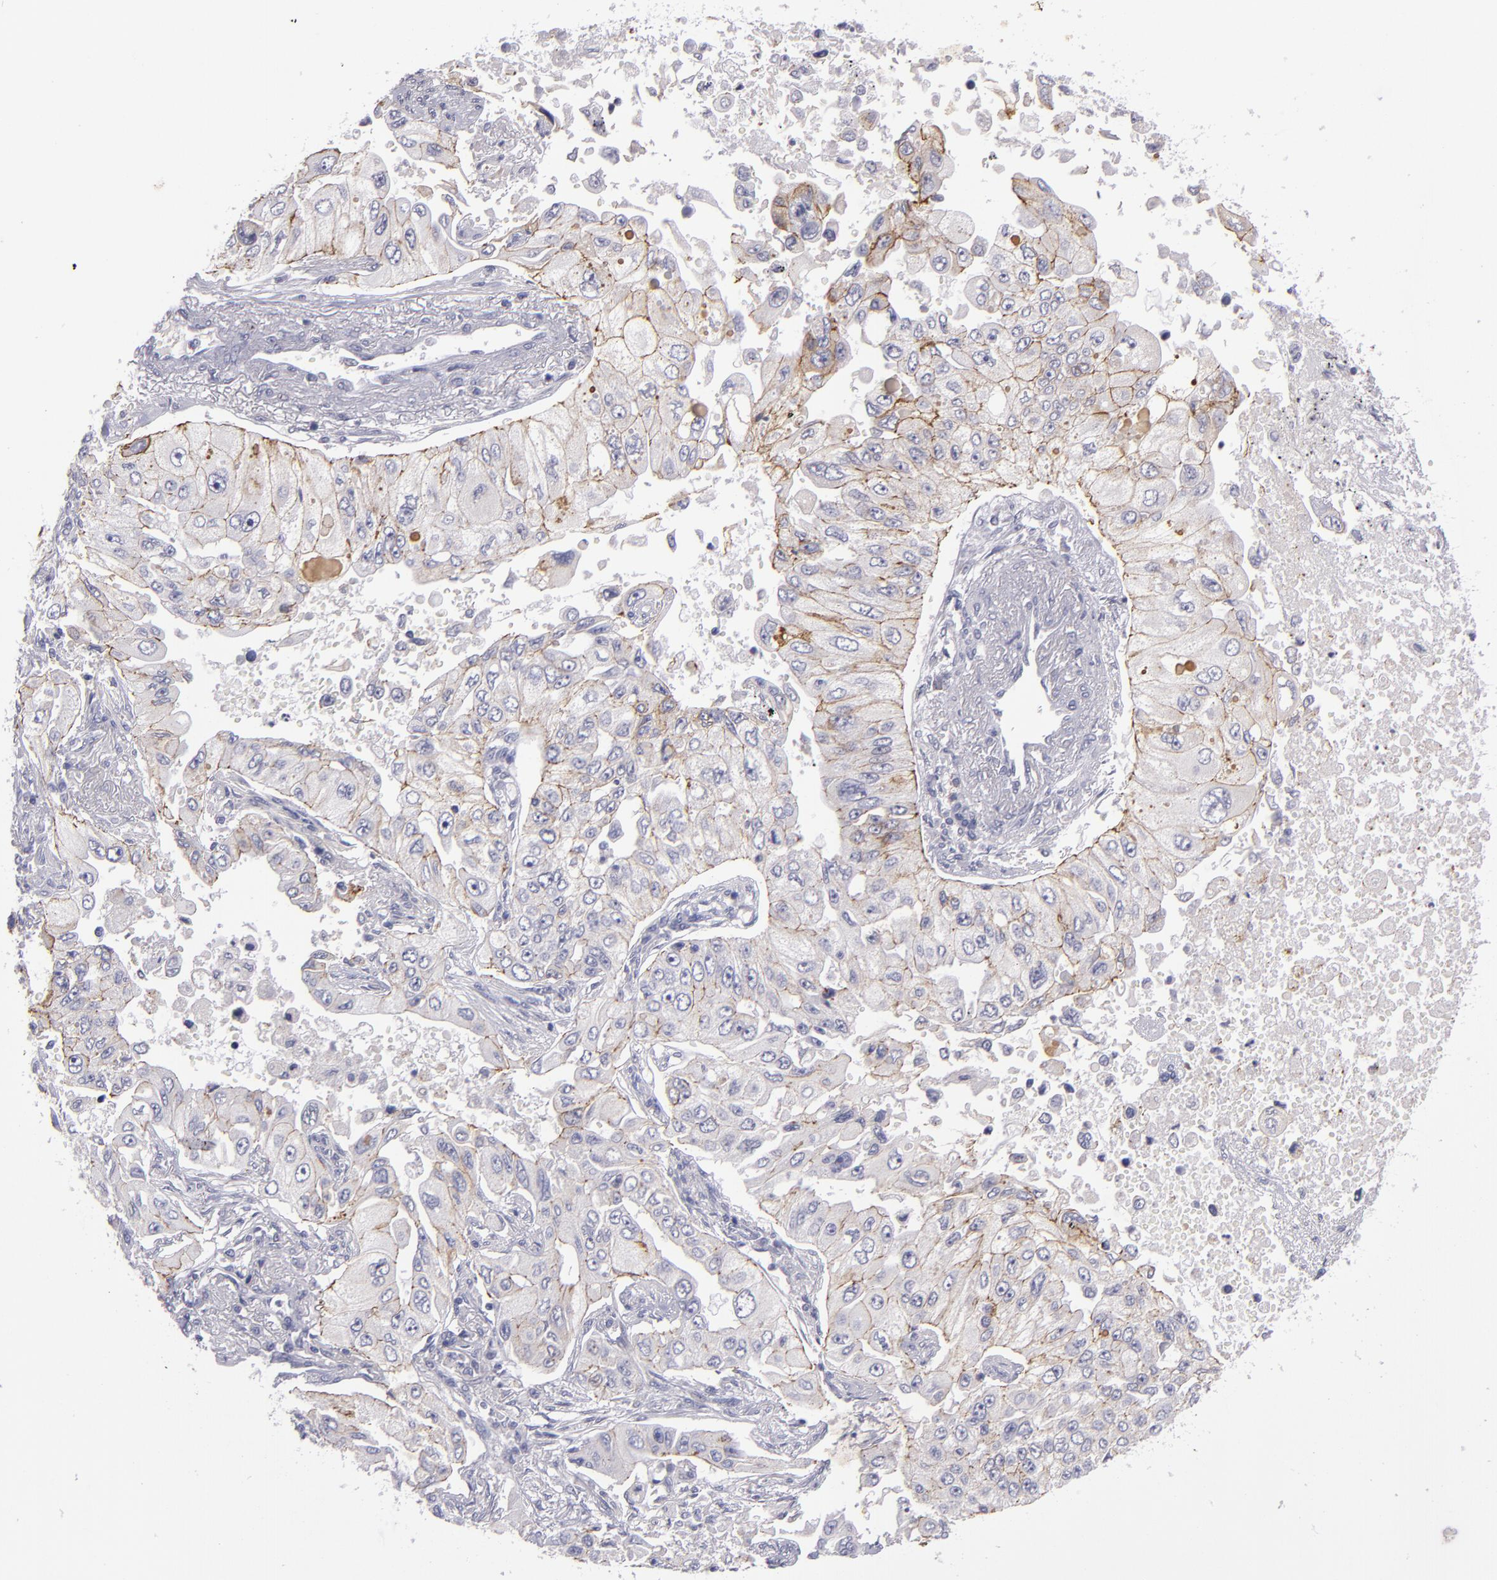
{"staining": {"intensity": "moderate", "quantity": ">75%", "location": "cytoplasmic/membranous"}, "tissue": "lung cancer", "cell_type": "Tumor cells", "image_type": "cancer", "snomed": [{"axis": "morphology", "description": "Adenocarcinoma, NOS"}, {"axis": "topography", "description": "Lung"}], "caption": "Moderate cytoplasmic/membranous positivity for a protein is seen in about >75% of tumor cells of adenocarcinoma (lung) using immunohistochemistry (IHC).", "gene": "CDH3", "patient": {"sex": "male", "age": 84}}